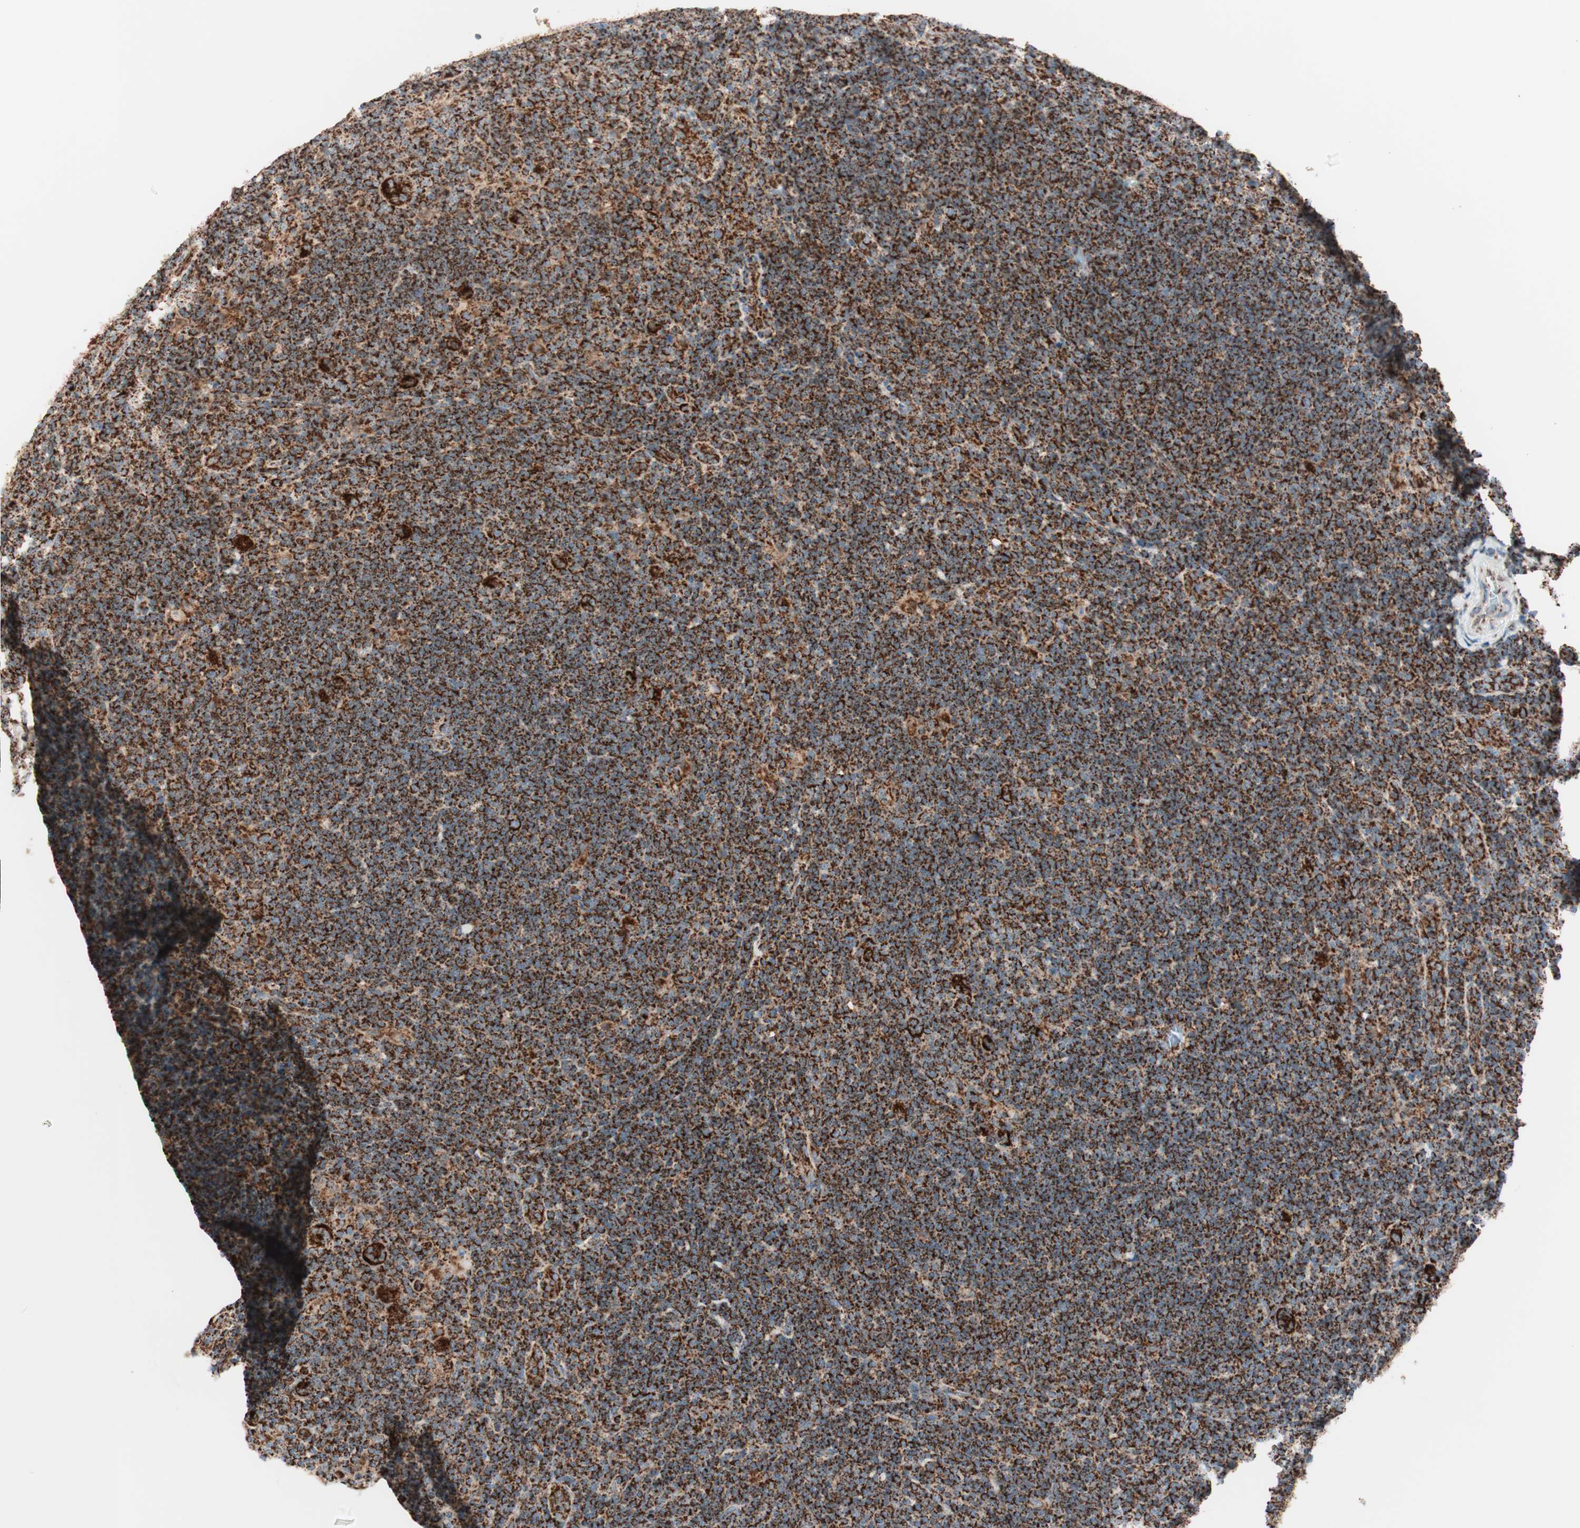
{"staining": {"intensity": "strong", "quantity": ">75%", "location": "cytoplasmic/membranous"}, "tissue": "lymphoma", "cell_type": "Tumor cells", "image_type": "cancer", "snomed": [{"axis": "morphology", "description": "Hodgkin's disease, NOS"}, {"axis": "topography", "description": "Lymph node"}], "caption": "Immunohistochemistry (DAB (3,3'-diaminobenzidine)) staining of human Hodgkin's disease reveals strong cytoplasmic/membranous protein positivity in about >75% of tumor cells.", "gene": "TOMM22", "patient": {"sex": "female", "age": 57}}